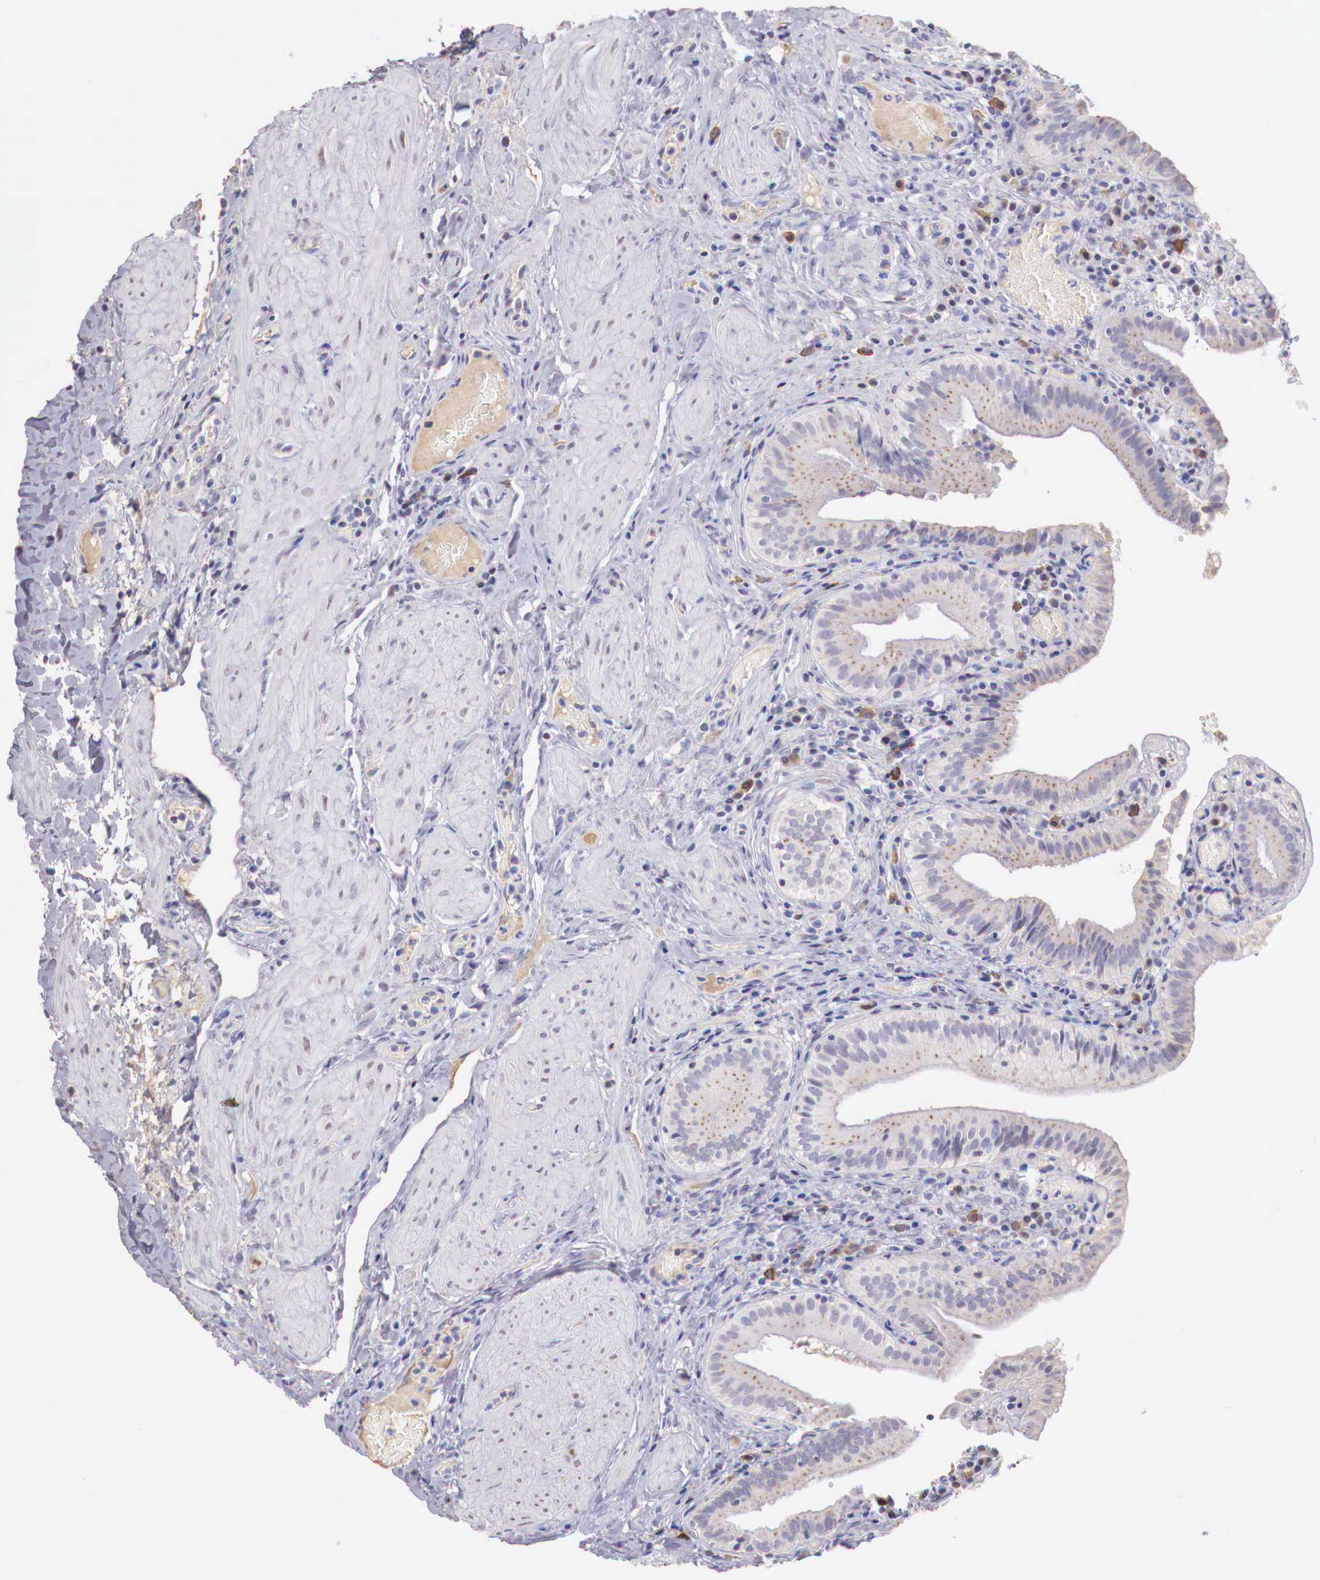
{"staining": {"intensity": "weak", "quantity": "<25%", "location": "cytoplasmic/membranous"}, "tissue": "gallbladder", "cell_type": "Glandular cells", "image_type": "normal", "snomed": [{"axis": "morphology", "description": "Normal tissue, NOS"}, {"axis": "topography", "description": "Gallbladder"}], "caption": "There is no significant staining in glandular cells of gallbladder. The staining is performed using DAB (3,3'-diaminobenzidine) brown chromogen with nuclei counter-stained in using hematoxylin.", "gene": "XPNPEP2", "patient": {"sex": "female", "age": 76}}